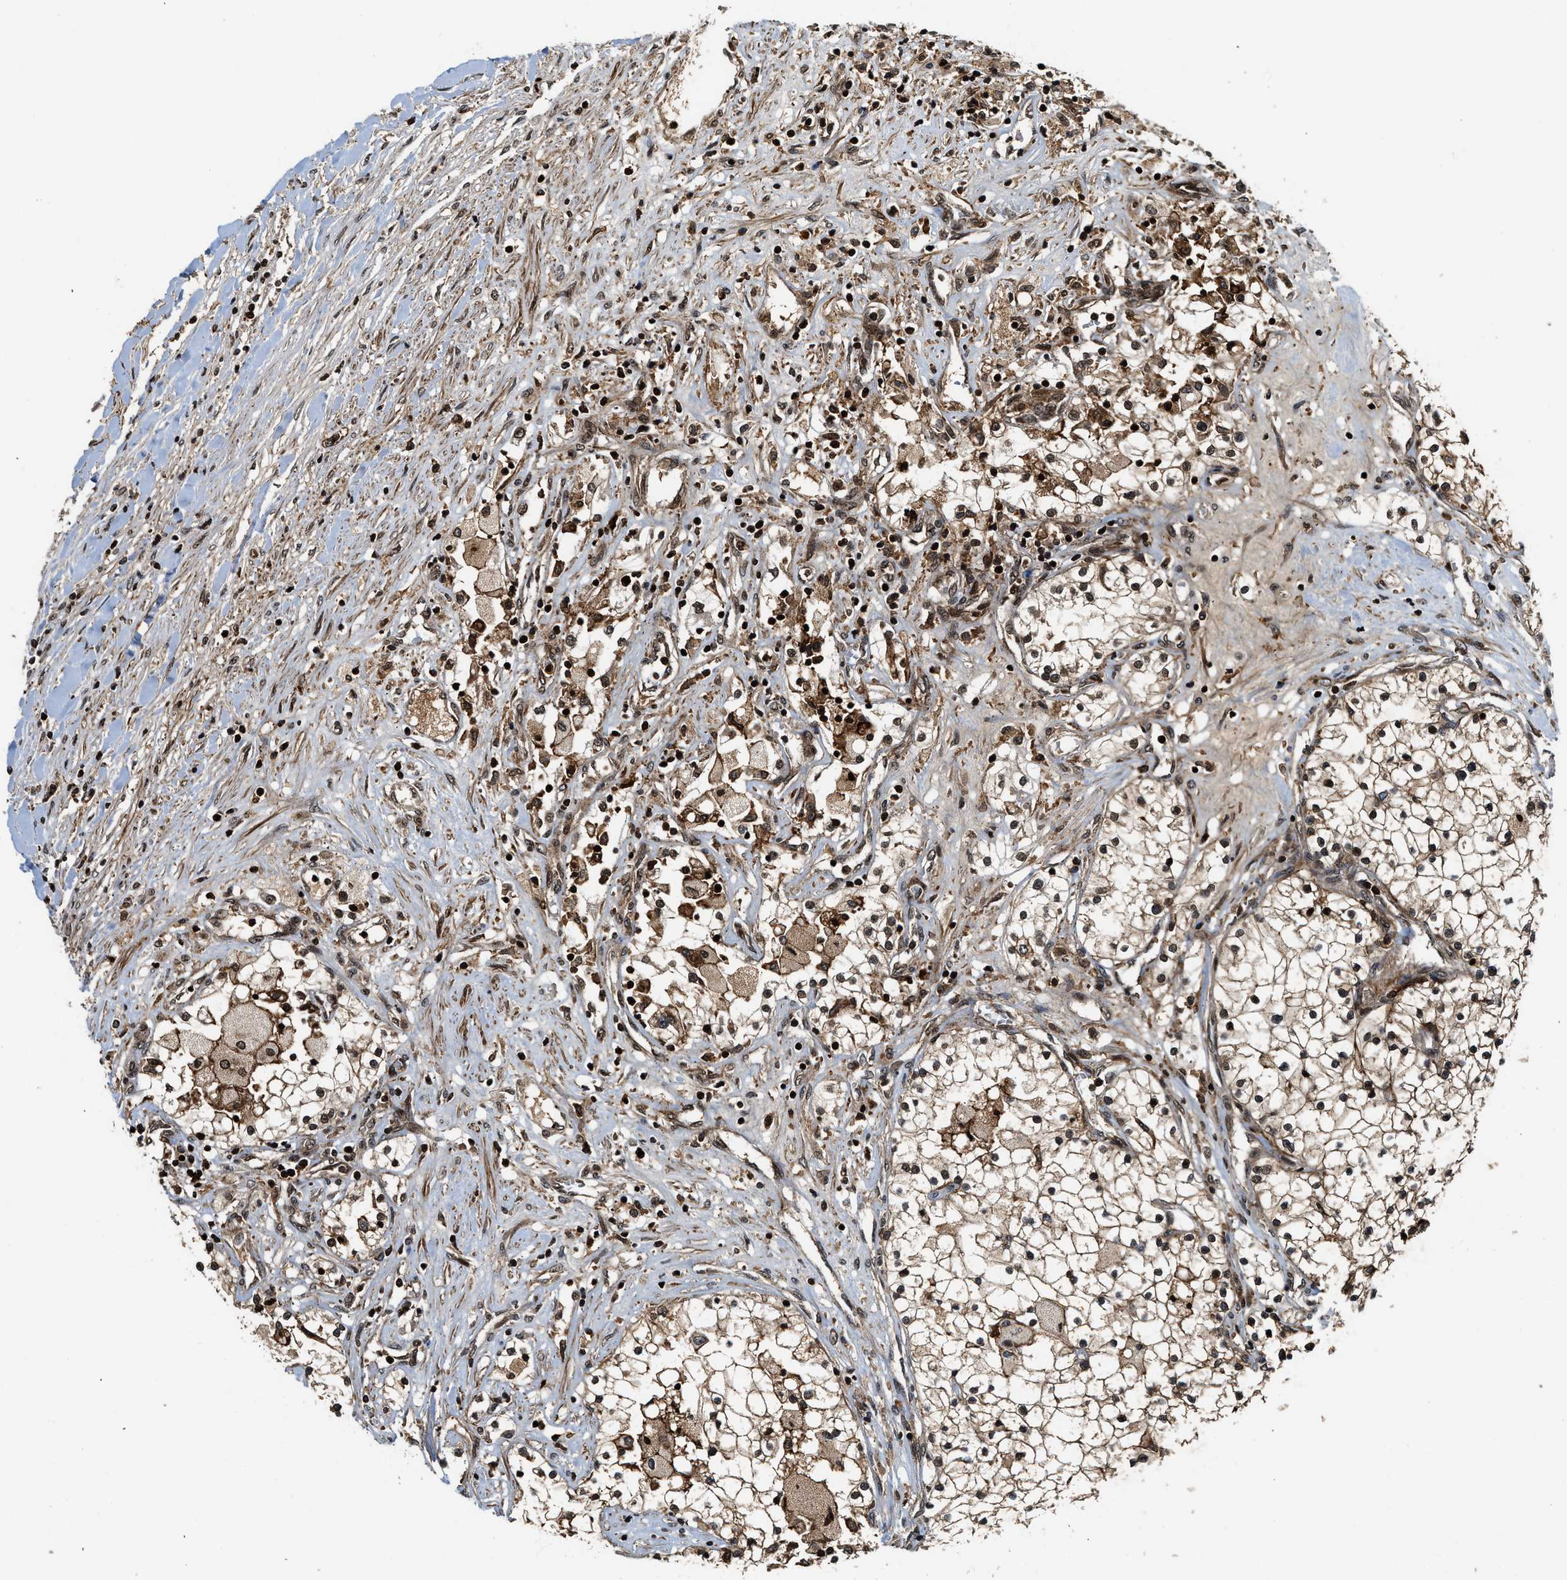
{"staining": {"intensity": "strong", "quantity": ">75%", "location": "cytoplasmic/membranous,nuclear"}, "tissue": "renal cancer", "cell_type": "Tumor cells", "image_type": "cancer", "snomed": [{"axis": "morphology", "description": "Adenocarcinoma, NOS"}, {"axis": "topography", "description": "Kidney"}], "caption": "Human adenocarcinoma (renal) stained with a protein marker displays strong staining in tumor cells.", "gene": "MDM2", "patient": {"sex": "male", "age": 68}}